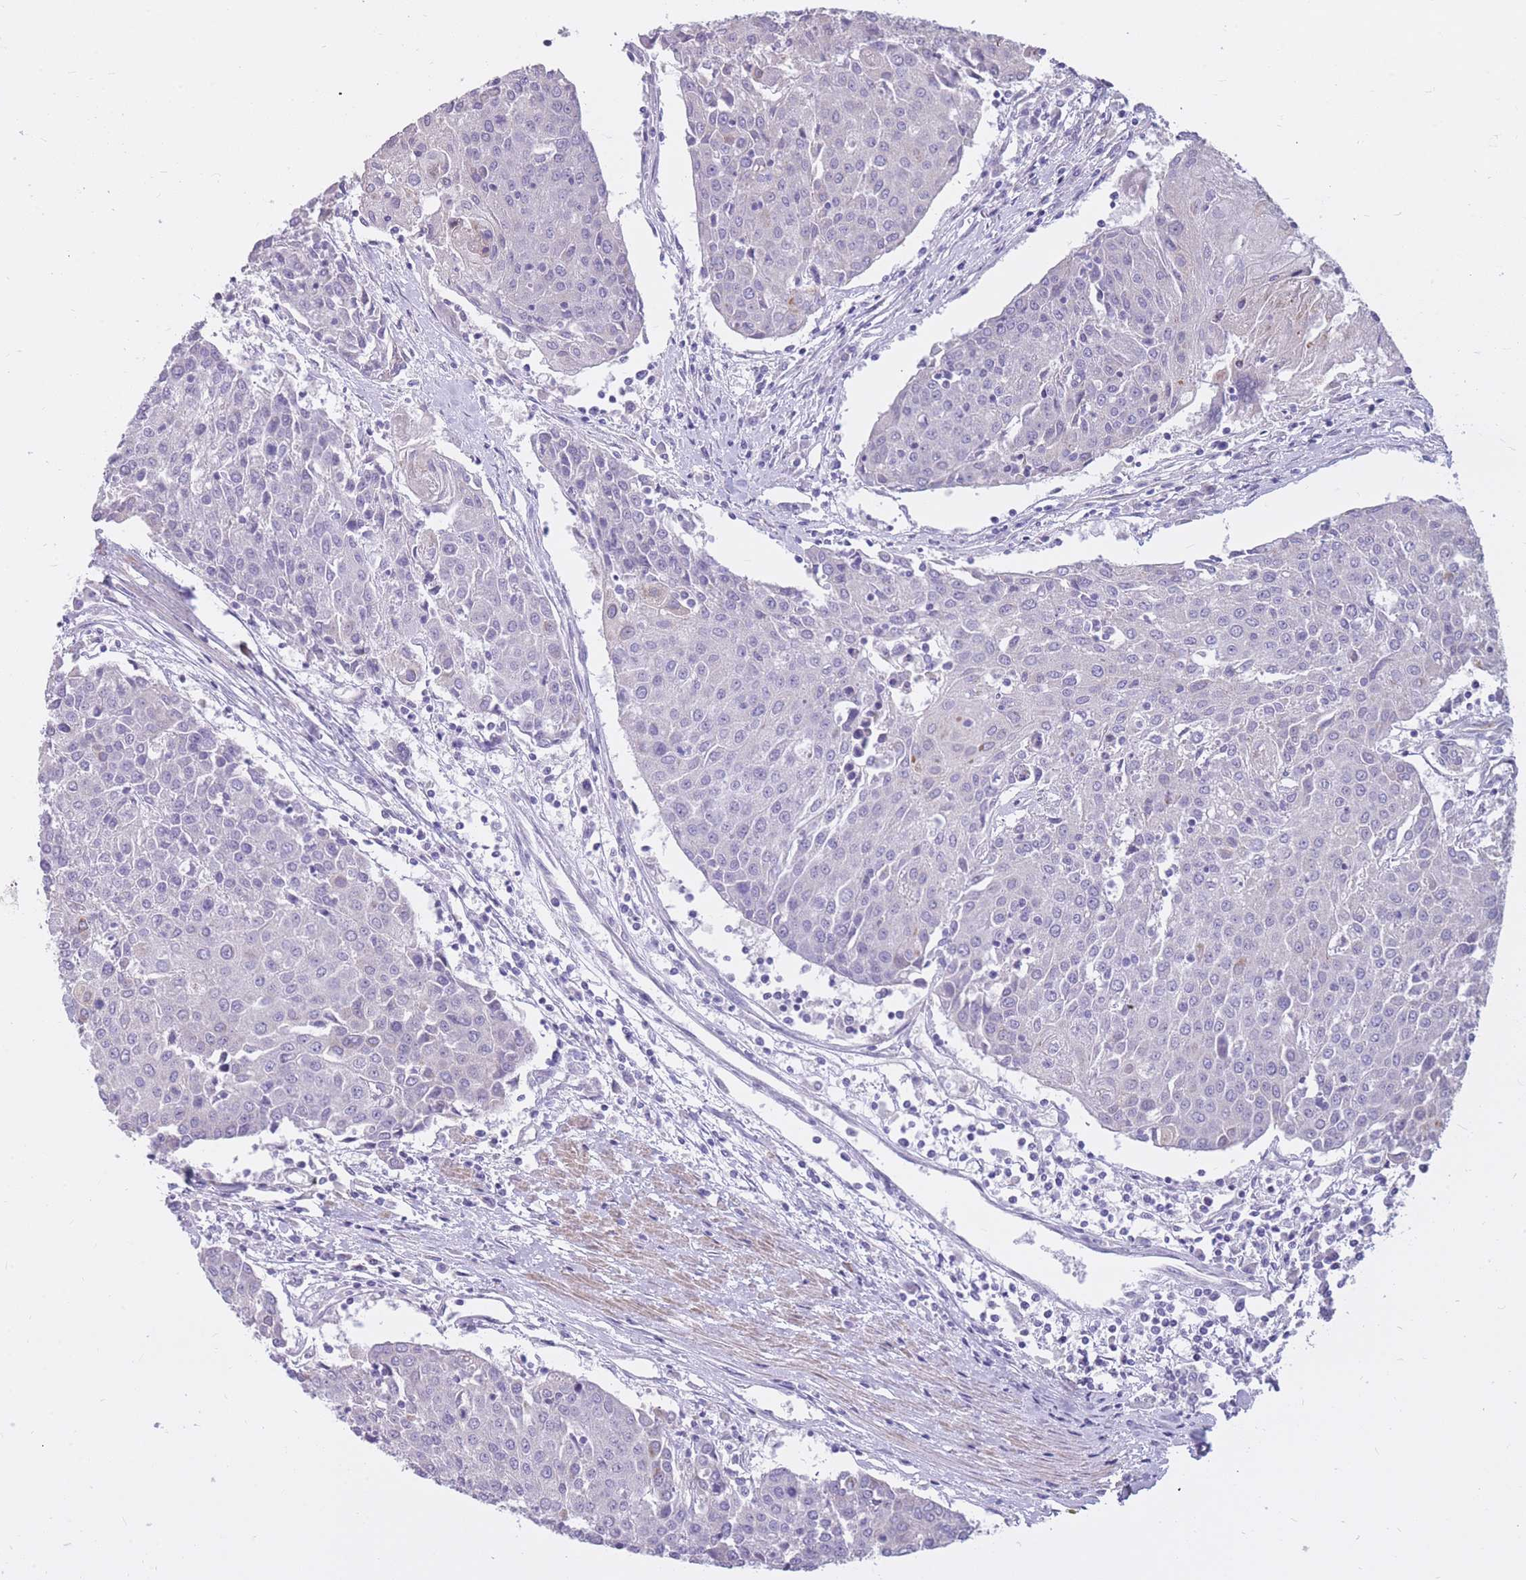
{"staining": {"intensity": "negative", "quantity": "none", "location": "none"}, "tissue": "urothelial cancer", "cell_type": "Tumor cells", "image_type": "cancer", "snomed": [{"axis": "morphology", "description": "Urothelial carcinoma, High grade"}, {"axis": "topography", "description": "Urinary bladder"}], "caption": "The histopathology image demonstrates no staining of tumor cells in urothelial carcinoma (high-grade). (DAB (3,3'-diaminobenzidine) immunohistochemistry (IHC) visualized using brightfield microscopy, high magnification).", "gene": "RNF170", "patient": {"sex": "female", "age": 85}}